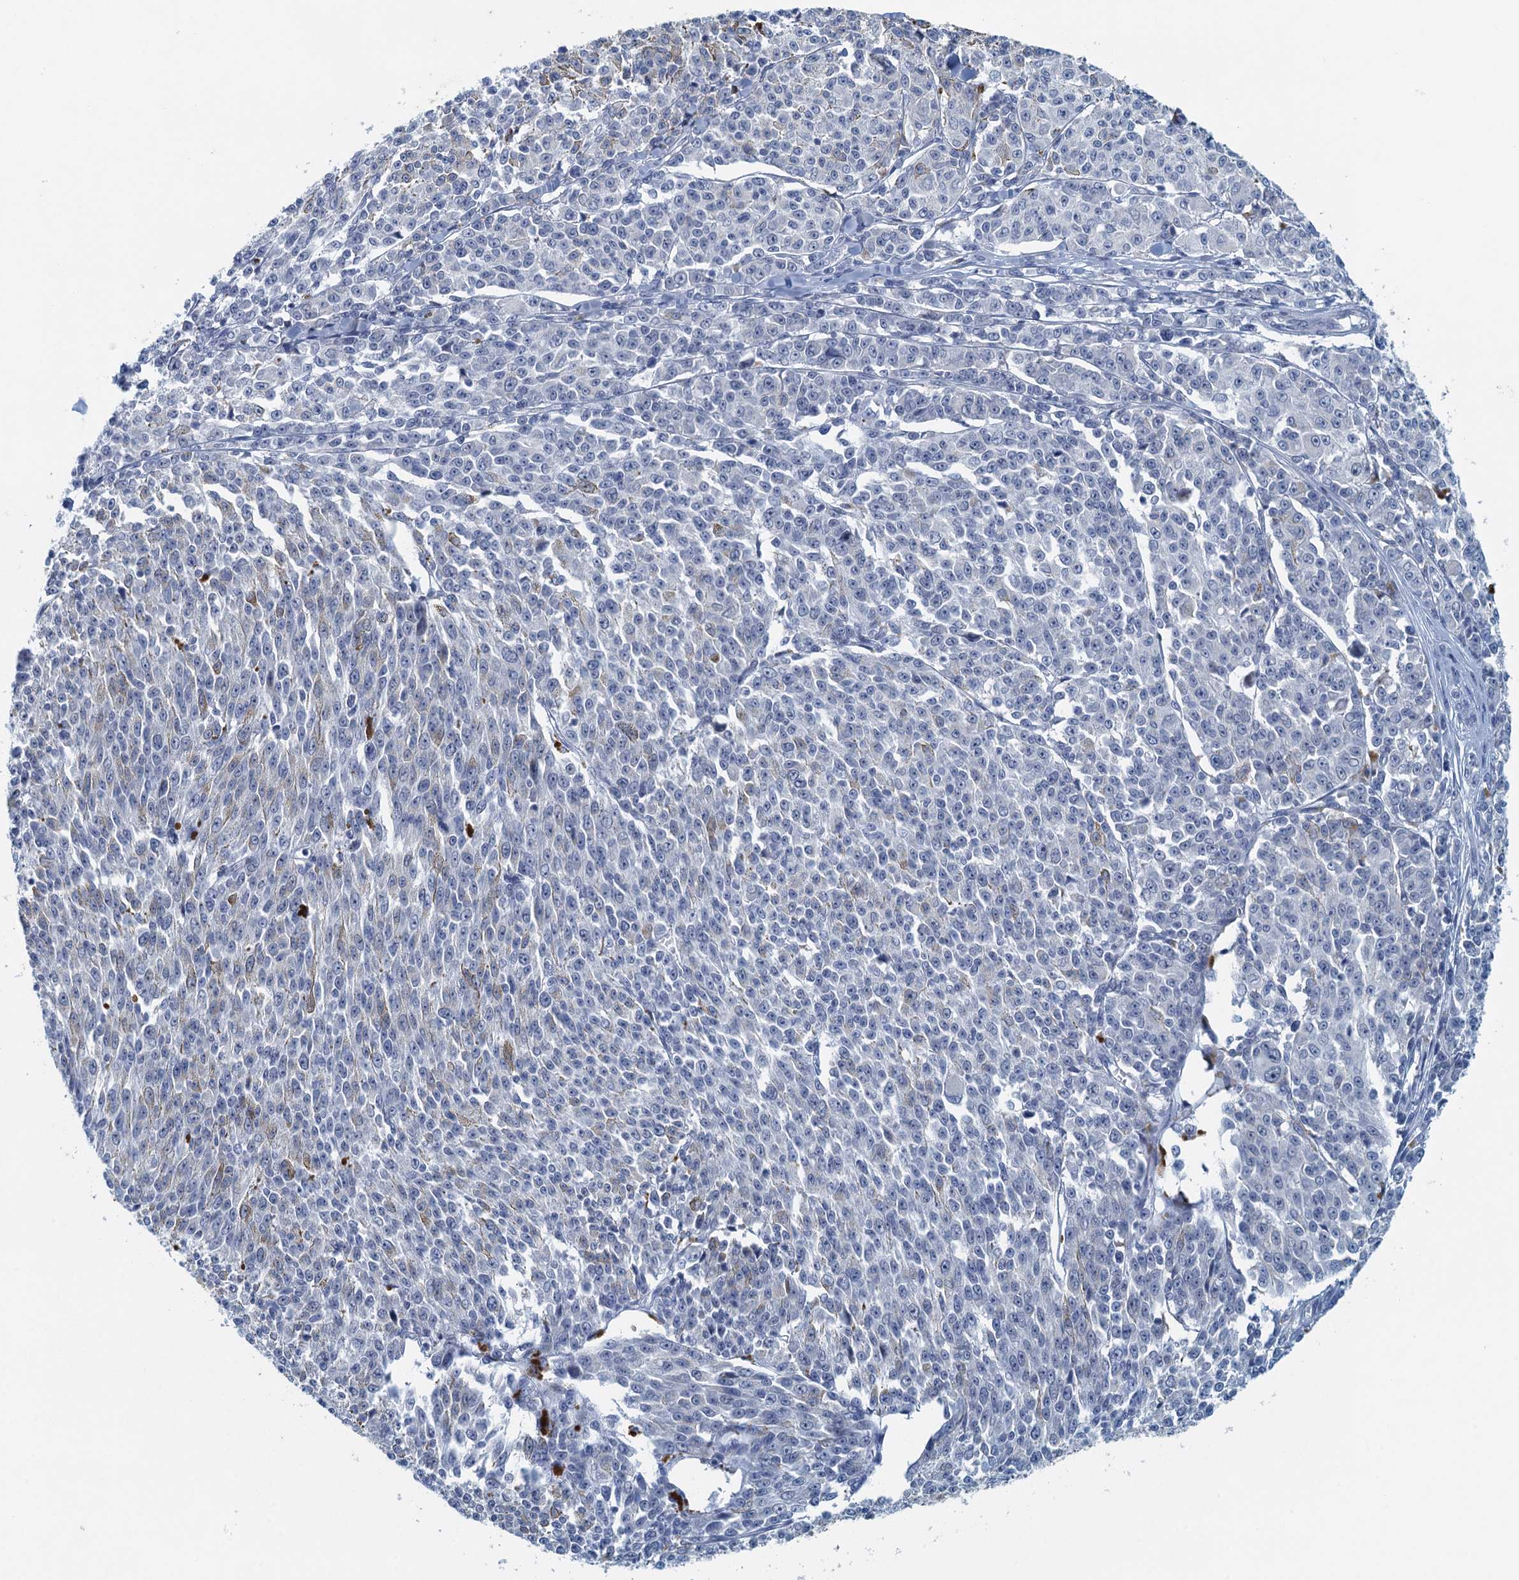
{"staining": {"intensity": "negative", "quantity": "none", "location": "none"}, "tissue": "melanoma", "cell_type": "Tumor cells", "image_type": "cancer", "snomed": [{"axis": "morphology", "description": "Malignant melanoma, NOS"}, {"axis": "topography", "description": "Skin"}], "caption": "An immunohistochemistry photomicrograph of melanoma is shown. There is no staining in tumor cells of melanoma.", "gene": "ENSG00000131152", "patient": {"sex": "female", "age": 52}}